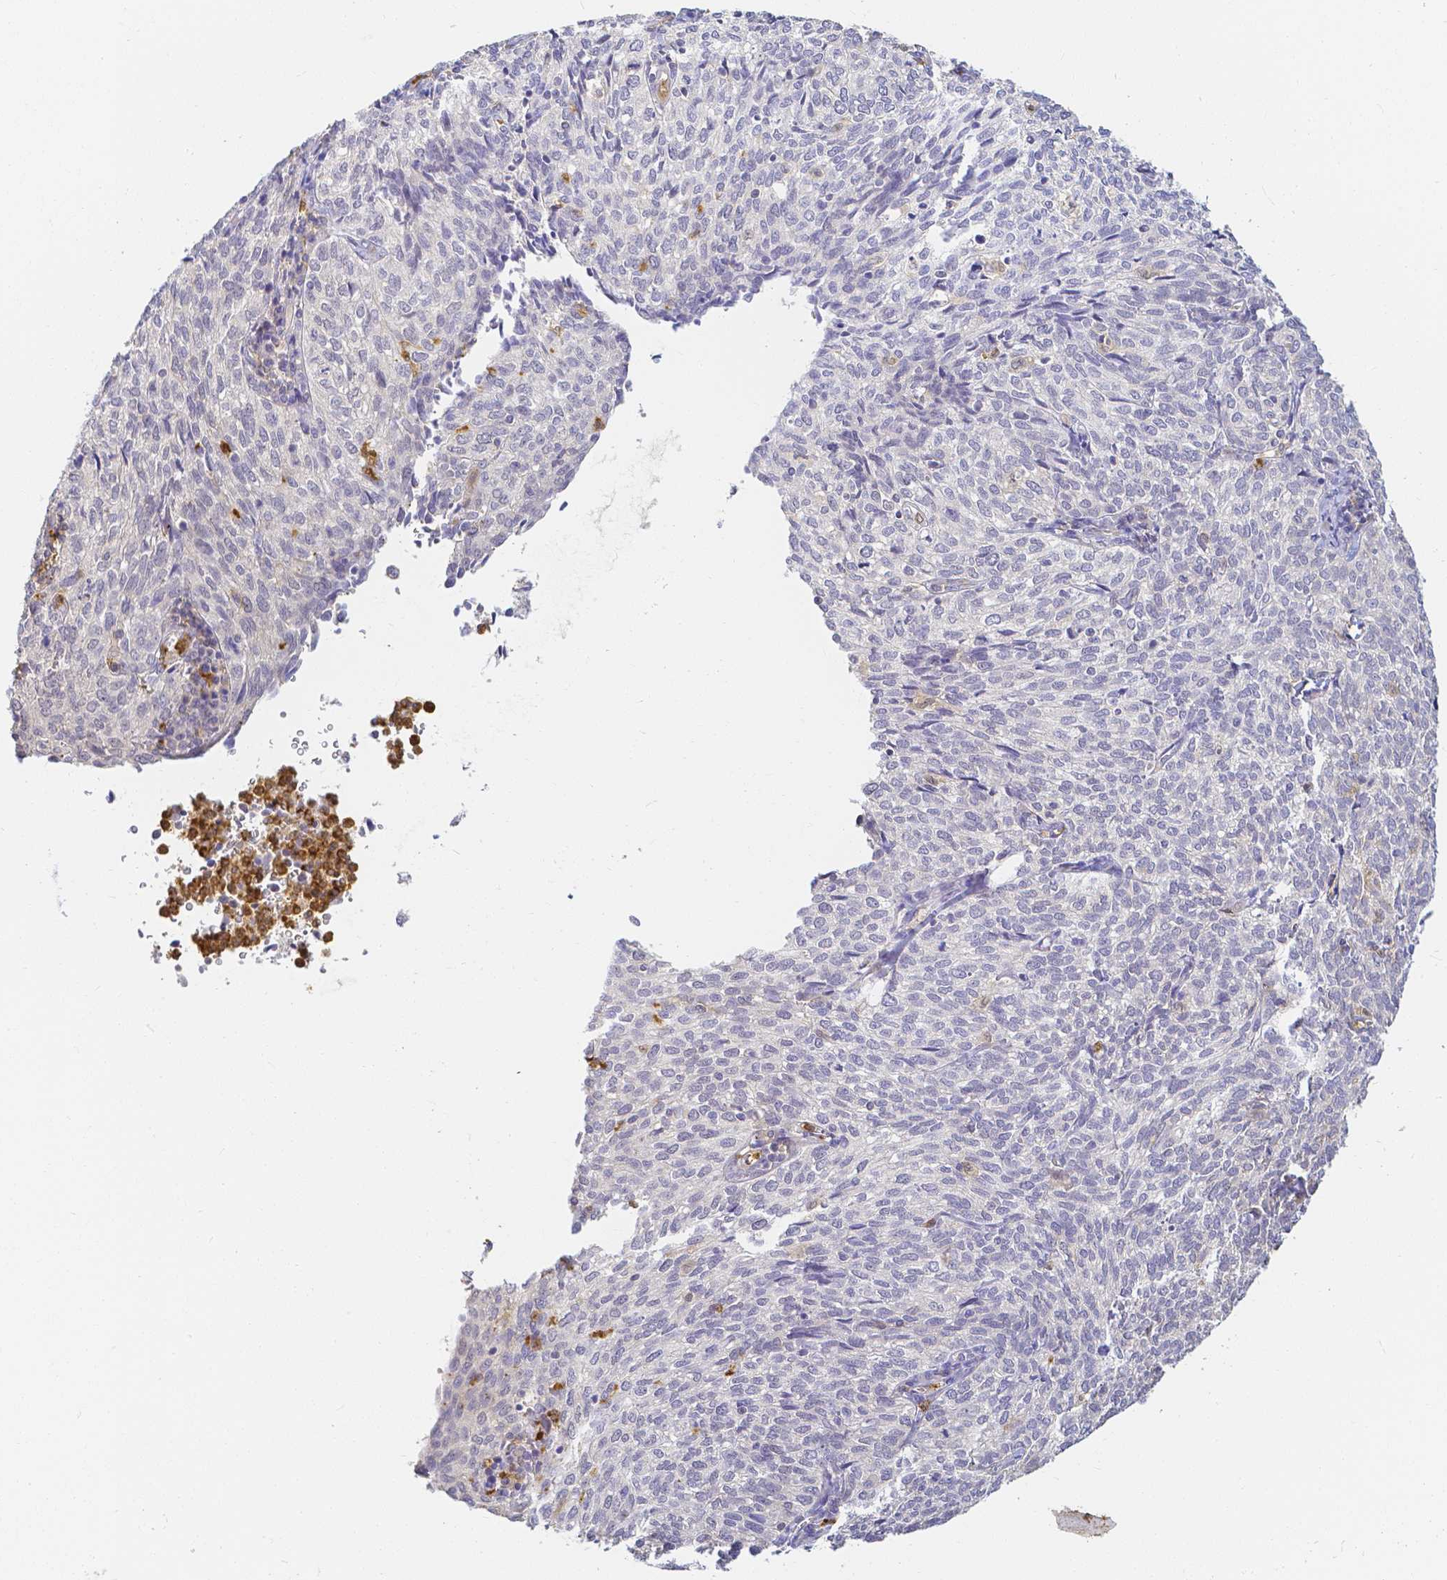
{"staining": {"intensity": "negative", "quantity": "none", "location": "none"}, "tissue": "cervical cancer", "cell_type": "Tumor cells", "image_type": "cancer", "snomed": [{"axis": "morphology", "description": "Normal tissue, NOS"}, {"axis": "morphology", "description": "Squamous cell carcinoma, NOS"}, {"axis": "topography", "description": "Vagina"}, {"axis": "topography", "description": "Cervix"}], "caption": "The image demonstrates no significant positivity in tumor cells of cervical squamous cell carcinoma. (Brightfield microscopy of DAB (3,3'-diaminobenzidine) immunohistochemistry (IHC) at high magnification).", "gene": "KCNH1", "patient": {"sex": "female", "age": 45}}